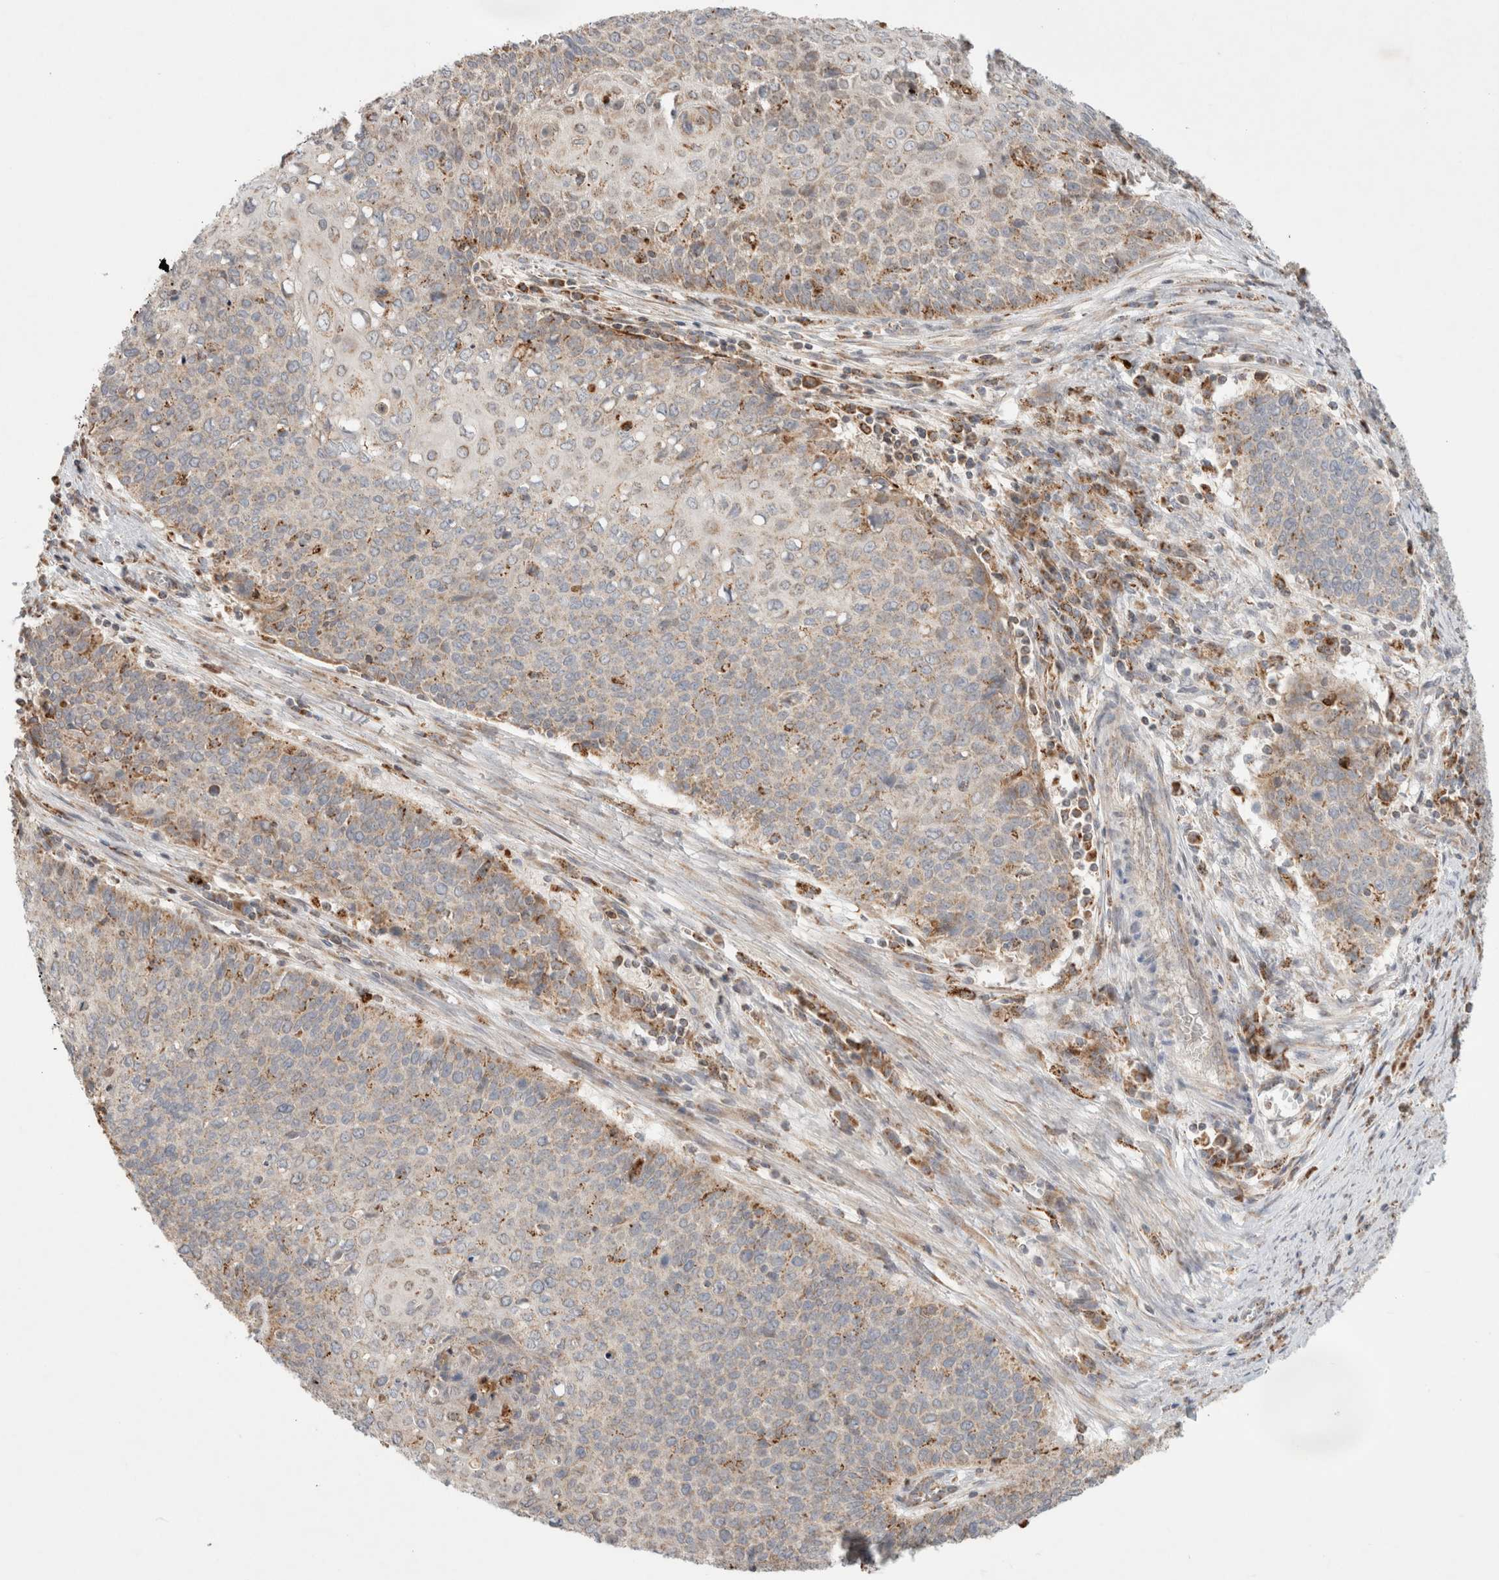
{"staining": {"intensity": "weak", "quantity": "25%-75%", "location": "cytoplasmic/membranous"}, "tissue": "cervical cancer", "cell_type": "Tumor cells", "image_type": "cancer", "snomed": [{"axis": "morphology", "description": "Squamous cell carcinoma, NOS"}, {"axis": "topography", "description": "Cervix"}], "caption": "Immunohistochemical staining of cervical cancer demonstrates weak cytoplasmic/membranous protein positivity in about 25%-75% of tumor cells.", "gene": "HROB", "patient": {"sex": "female", "age": 39}}